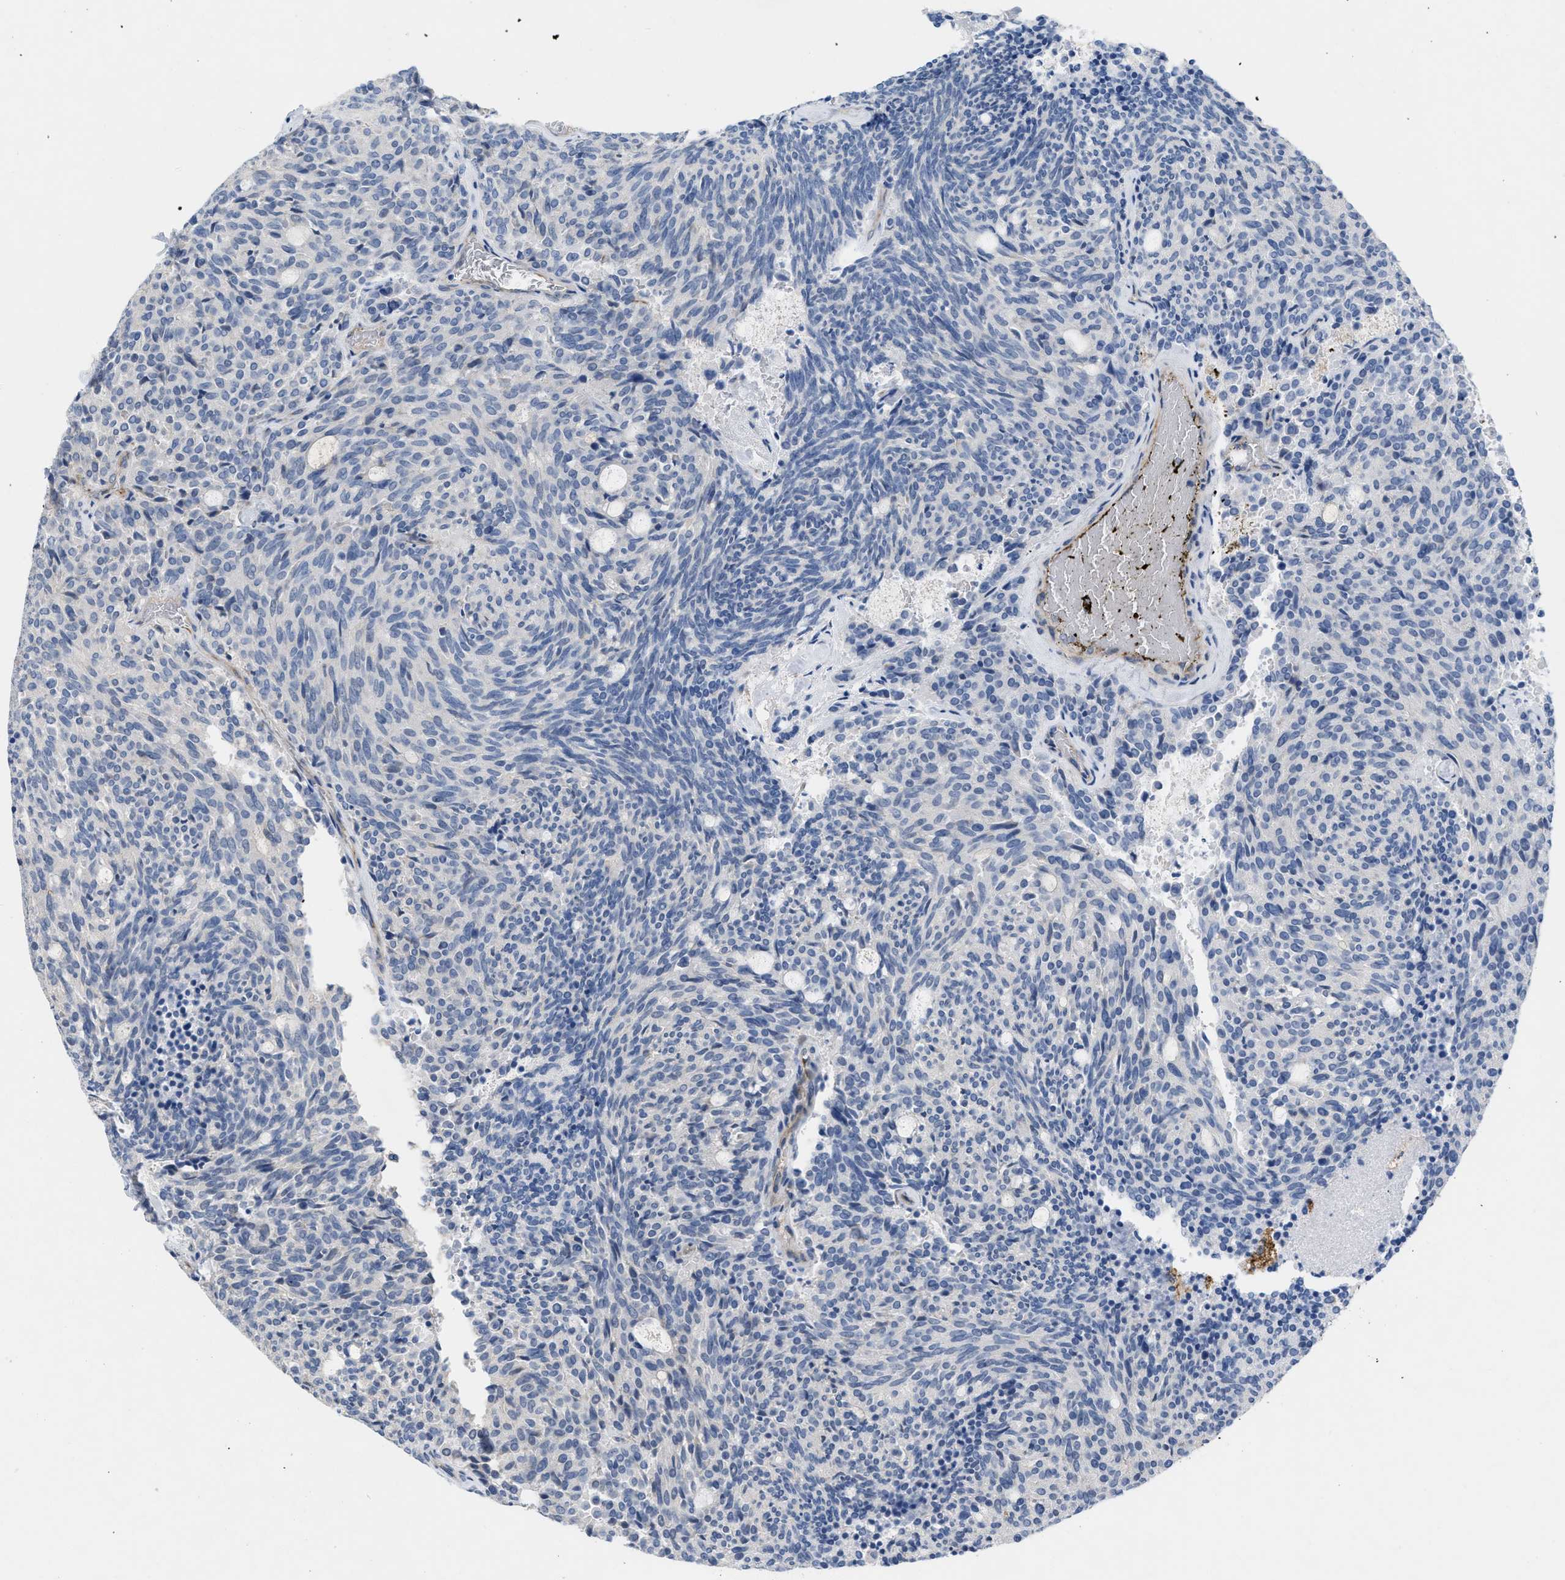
{"staining": {"intensity": "negative", "quantity": "none", "location": "none"}, "tissue": "carcinoid", "cell_type": "Tumor cells", "image_type": "cancer", "snomed": [{"axis": "morphology", "description": "Carcinoid, malignant, NOS"}, {"axis": "topography", "description": "Pancreas"}], "caption": "The photomicrograph displays no significant expression in tumor cells of carcinoid.", "gene": "TMEM131", "patient": {"sex": "female", "age": 54}}